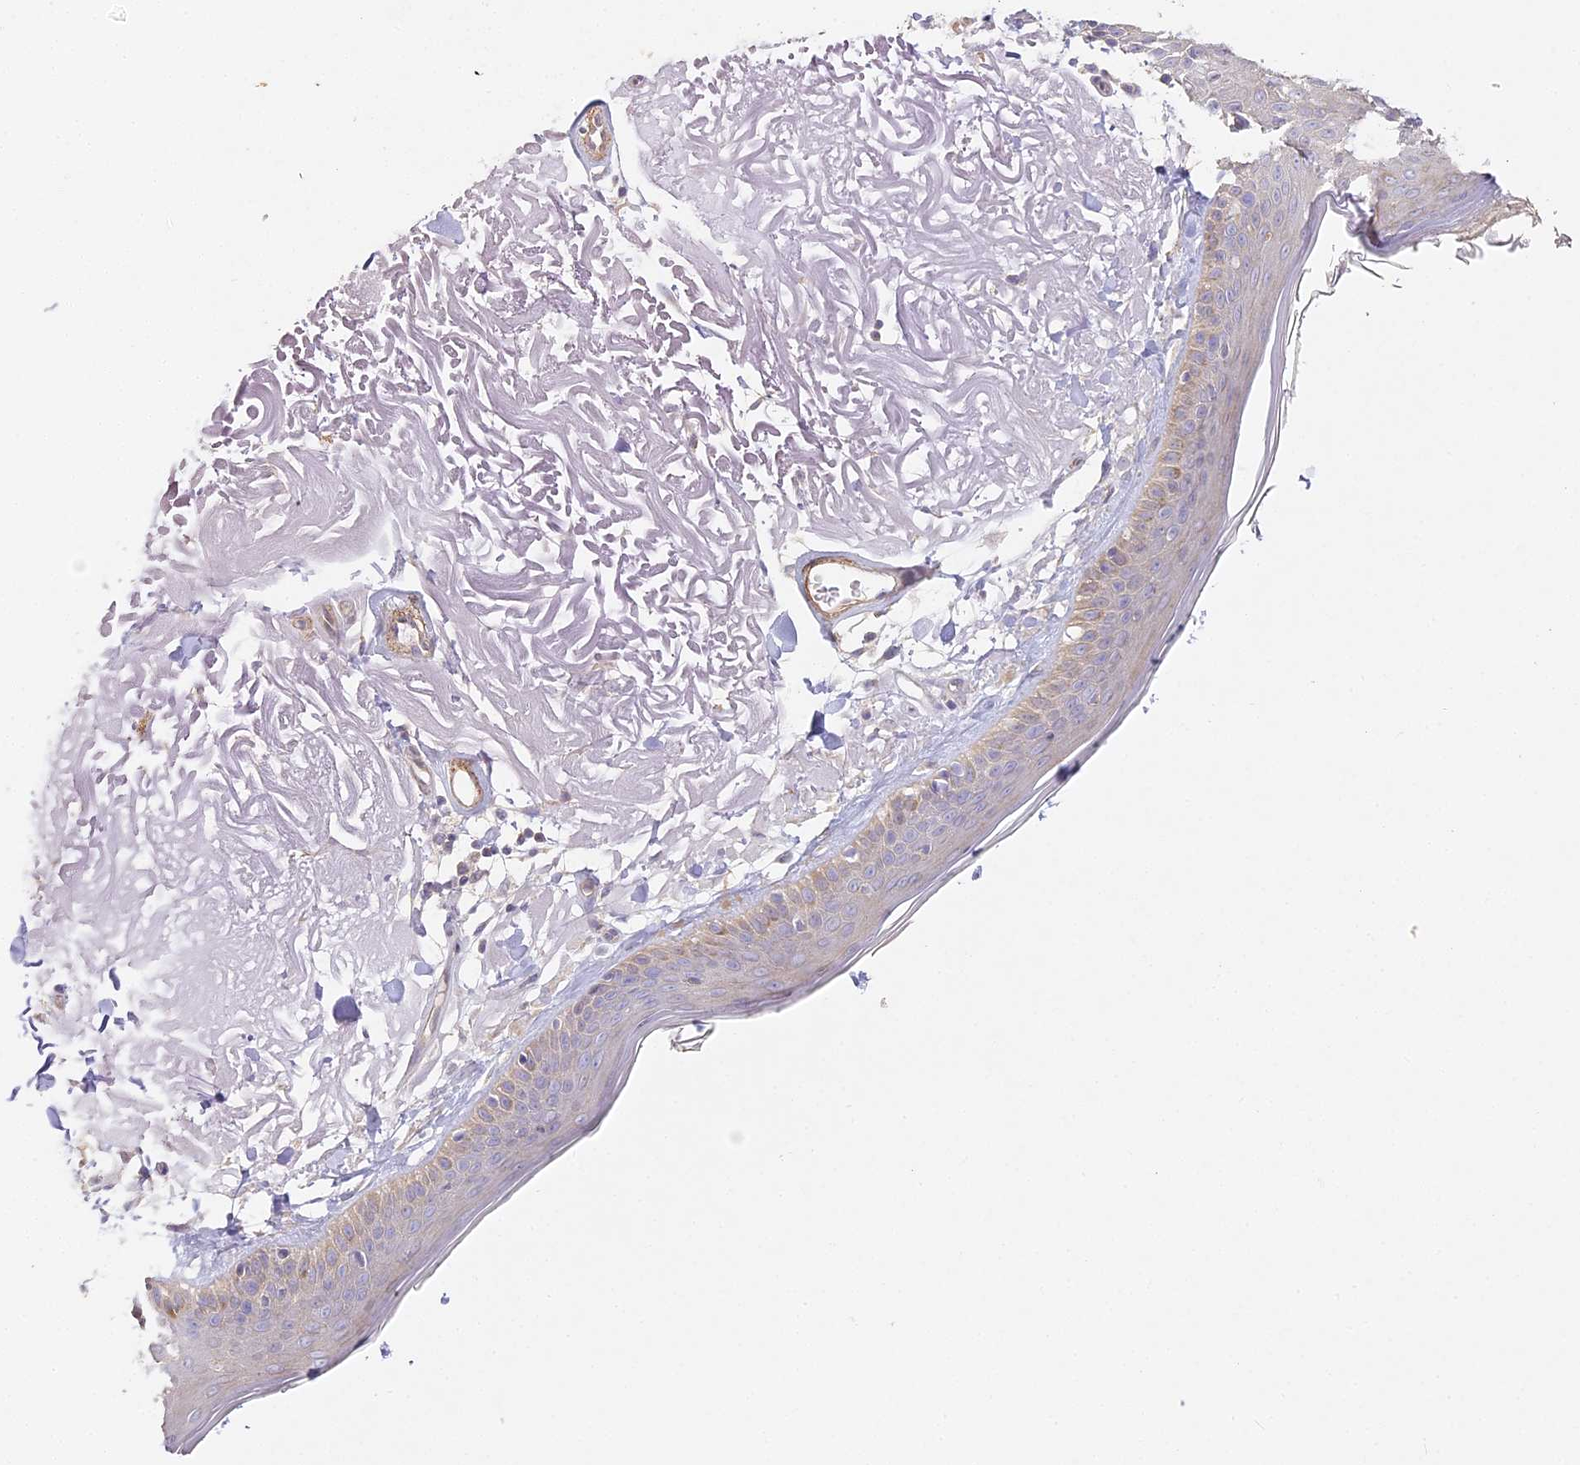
{"staining": {"intensity": "negative", "quantity": "none", "location": "none"}, "tissue": "skin", "cell_type": "Fibroblasts", "image_type": "normal", "snomed": [{"axis": "morphology", "description": "Normal tissue, NOS"}, {"axis": "topography", "description": "Skin"}, {"axis": "topography", "description": "Skeletal muscle"}], "caption": "Immunohistochemistry (IHC) photomicrograph of normal skin: skin stained with DAB (3,3'-diaminobenzidine) demonstrates no significant protein positivity in fibroblasts.", "gene": "MED28", "patient": {"sex": "male", "age": 83}}